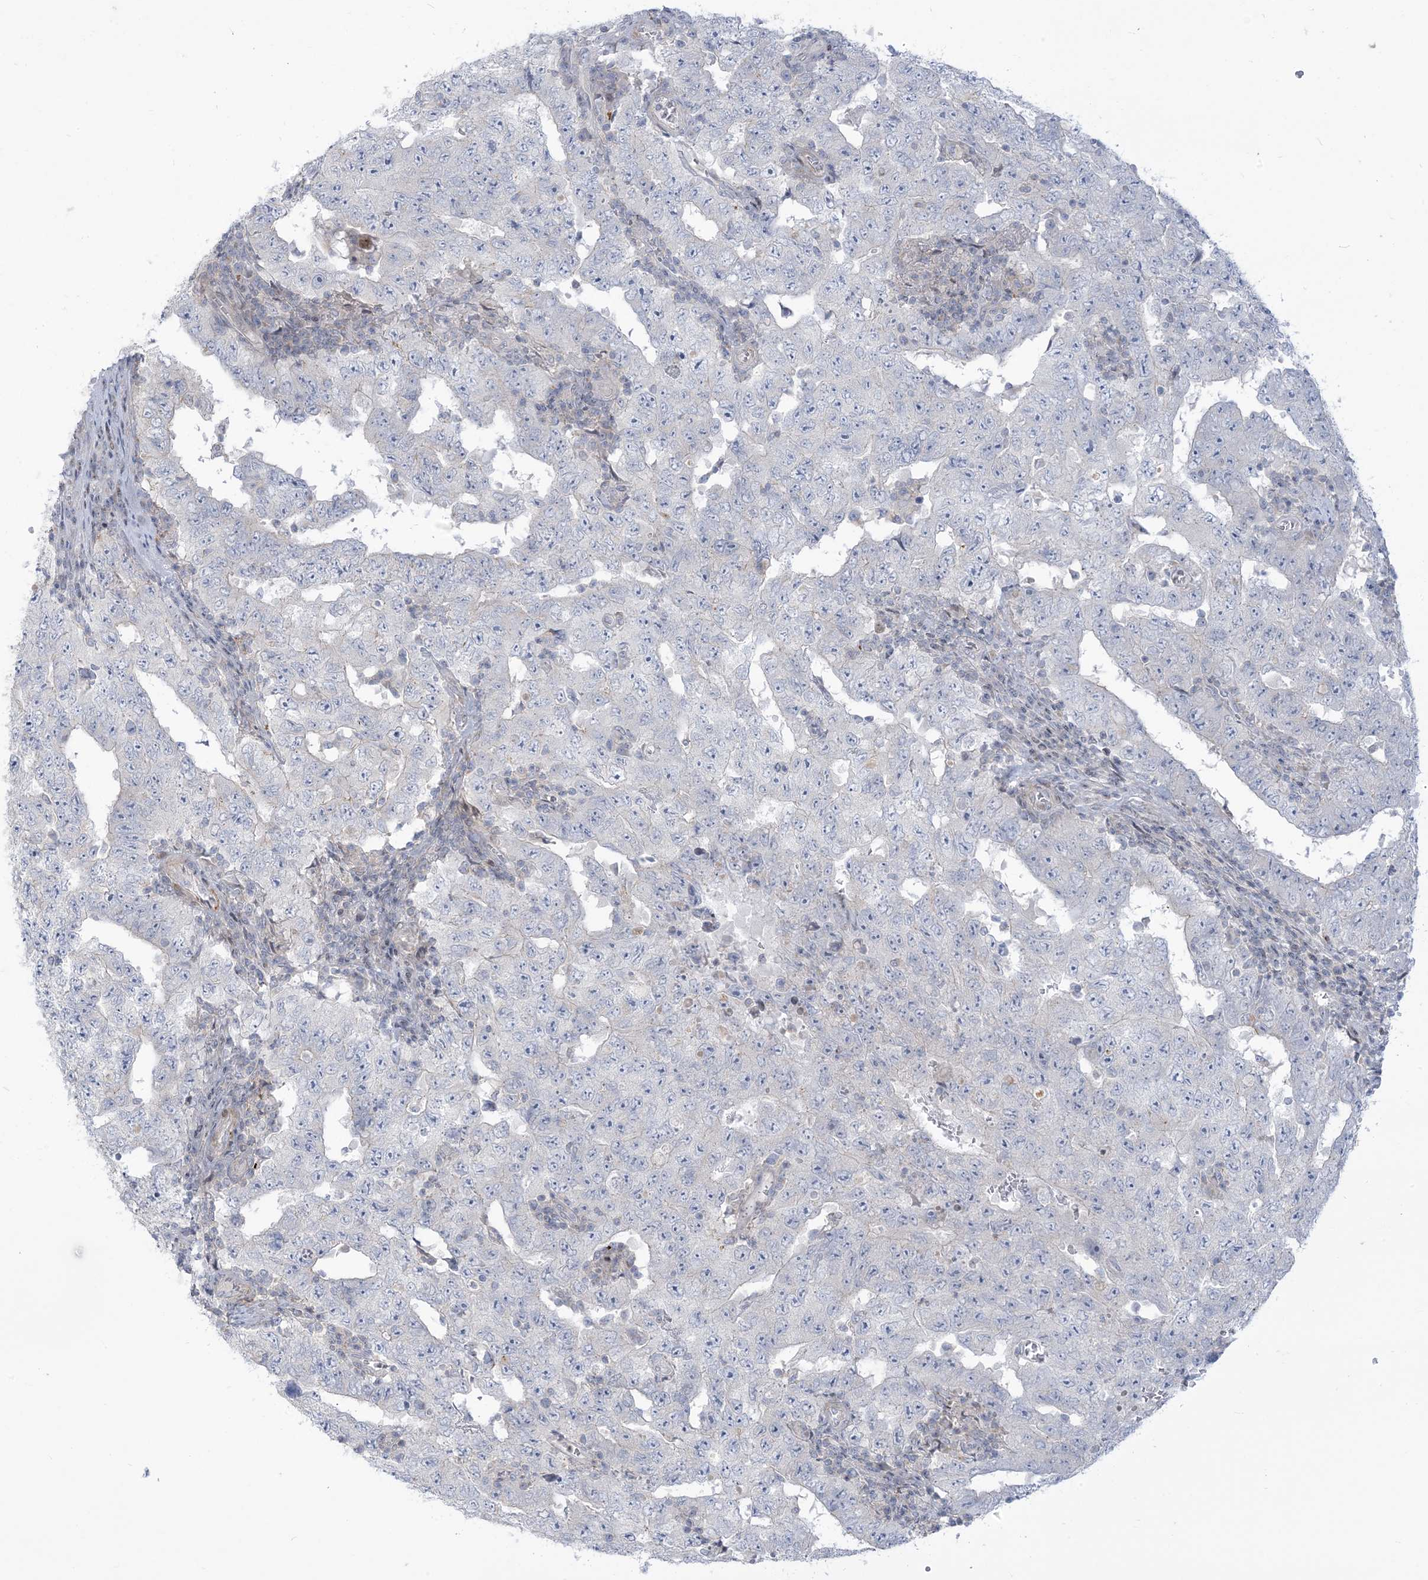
{"staining": {"intensity": "negative", "quantity": "none", "location": "none"}, "tissue": "testis cancer", "cell_type": "Tumor cells", "image_type": "cancer", "snomed": [{"axis": "morphology", "description": "Carcinoma, Embryonal, NOS"}, {"axis": "topography", "description": "Testis"}], "caption": "IHC histopathology image of neoplastic tissue: testis cancer stained with DAB exhibits no significant protein positivity in tumor cells. (DAB (3,3'-diaminobenzidine) IHC, high magnification).", "gene": "AFTPH", "patient": {"sex": "male", "age": 26}}